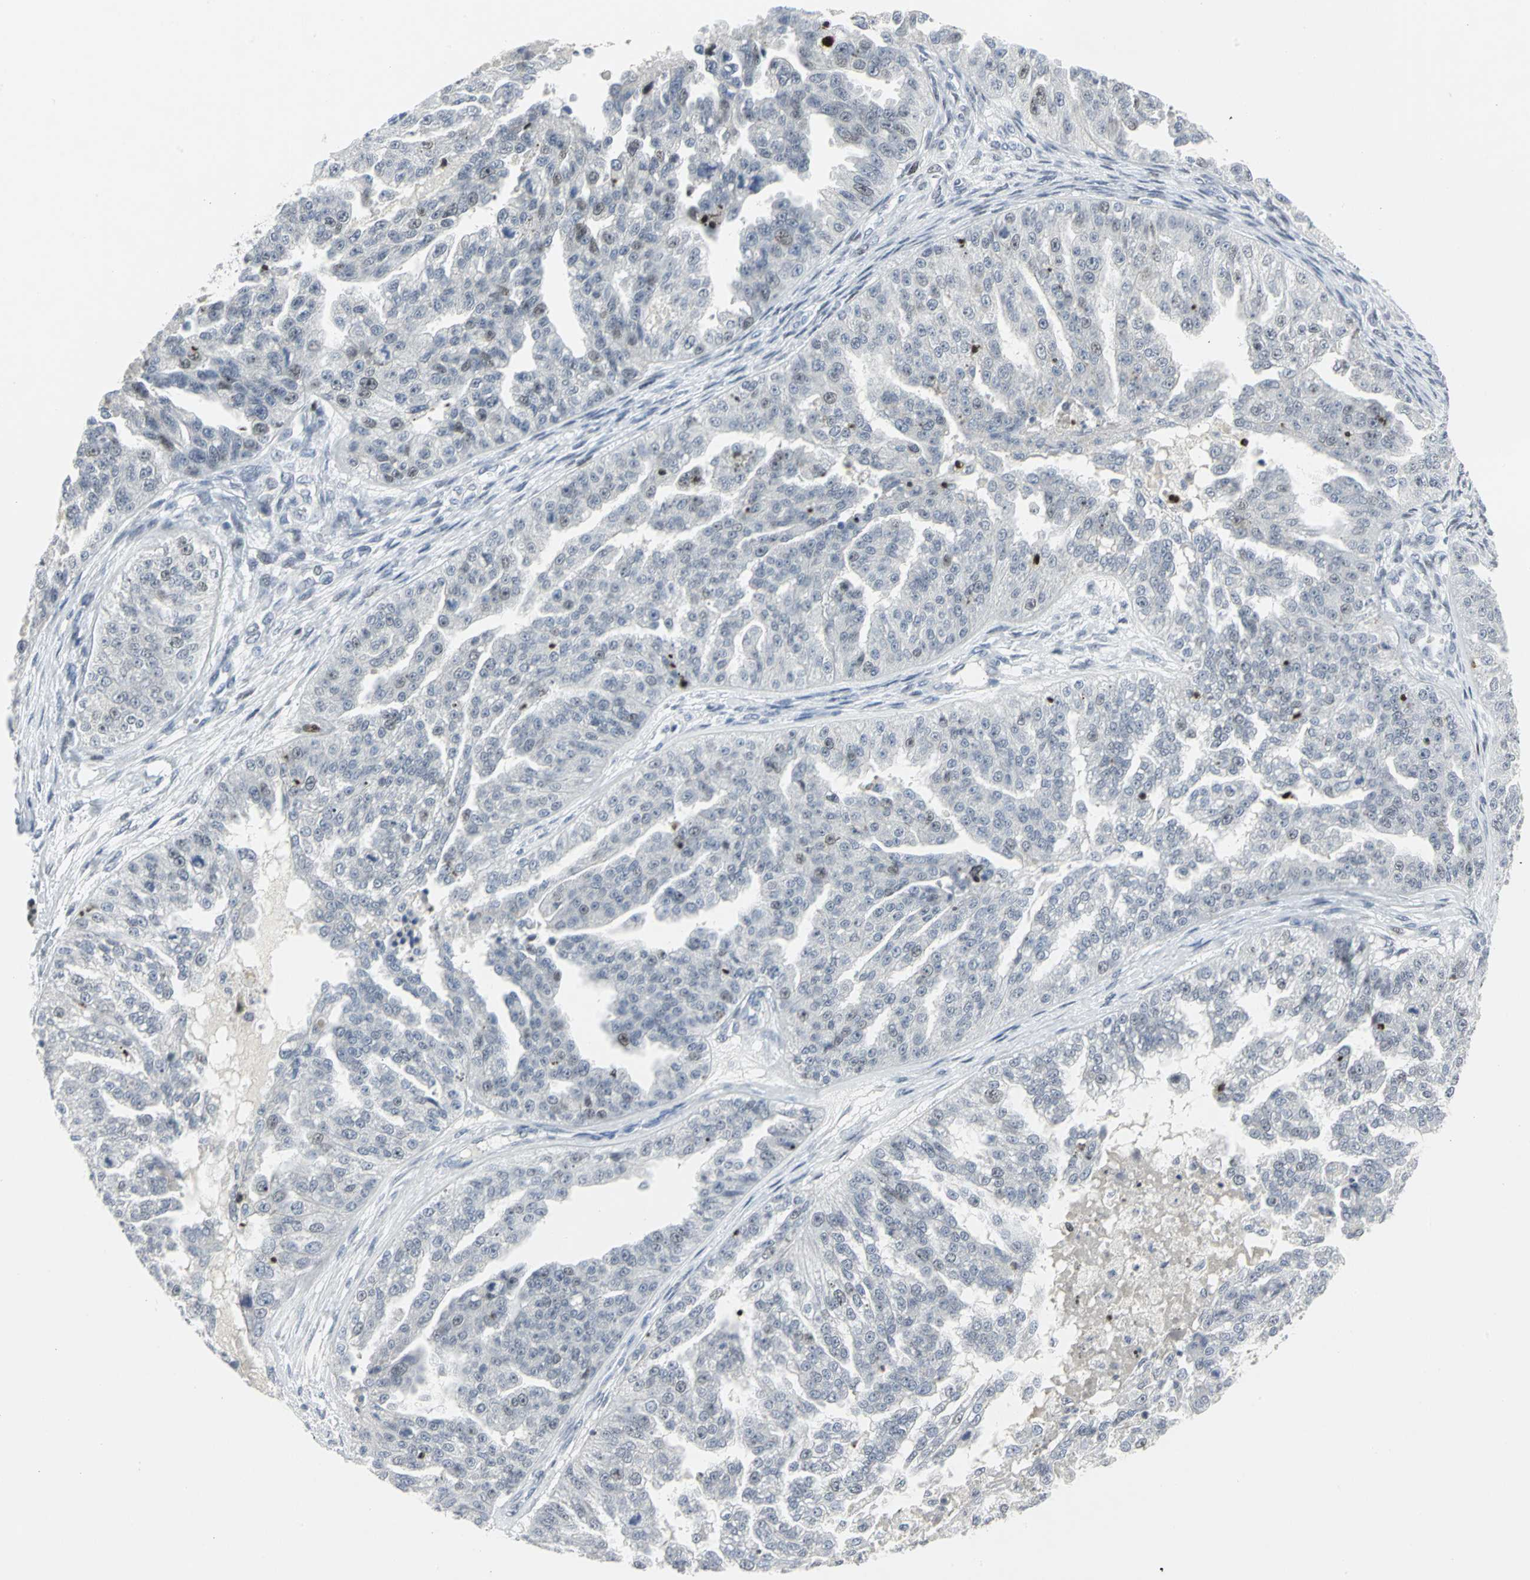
{"staining": {"intensity": "weak", "quantity": "<25%", "location": "nuclear"}, "tissue": "ovarian cancer", "cell_type": "Tumor cells", "image_type": "cancer", "snomed": [{"axis": "morphology", "description": "Cystadenocarcinoma, serous, NOS"}, {"axis": "topography", "description": "Ovary"}], "caption": "IHC histopathology image of human serous cystadenocarcinoma (ovarian) stained for a protein (brown), which exhibits no expression in tumor cells. (DAB IHC visualized using brightfield microscopy, high magnification).", "gene": "RPA1", "patient": {"sex": "female", "age": 58}}